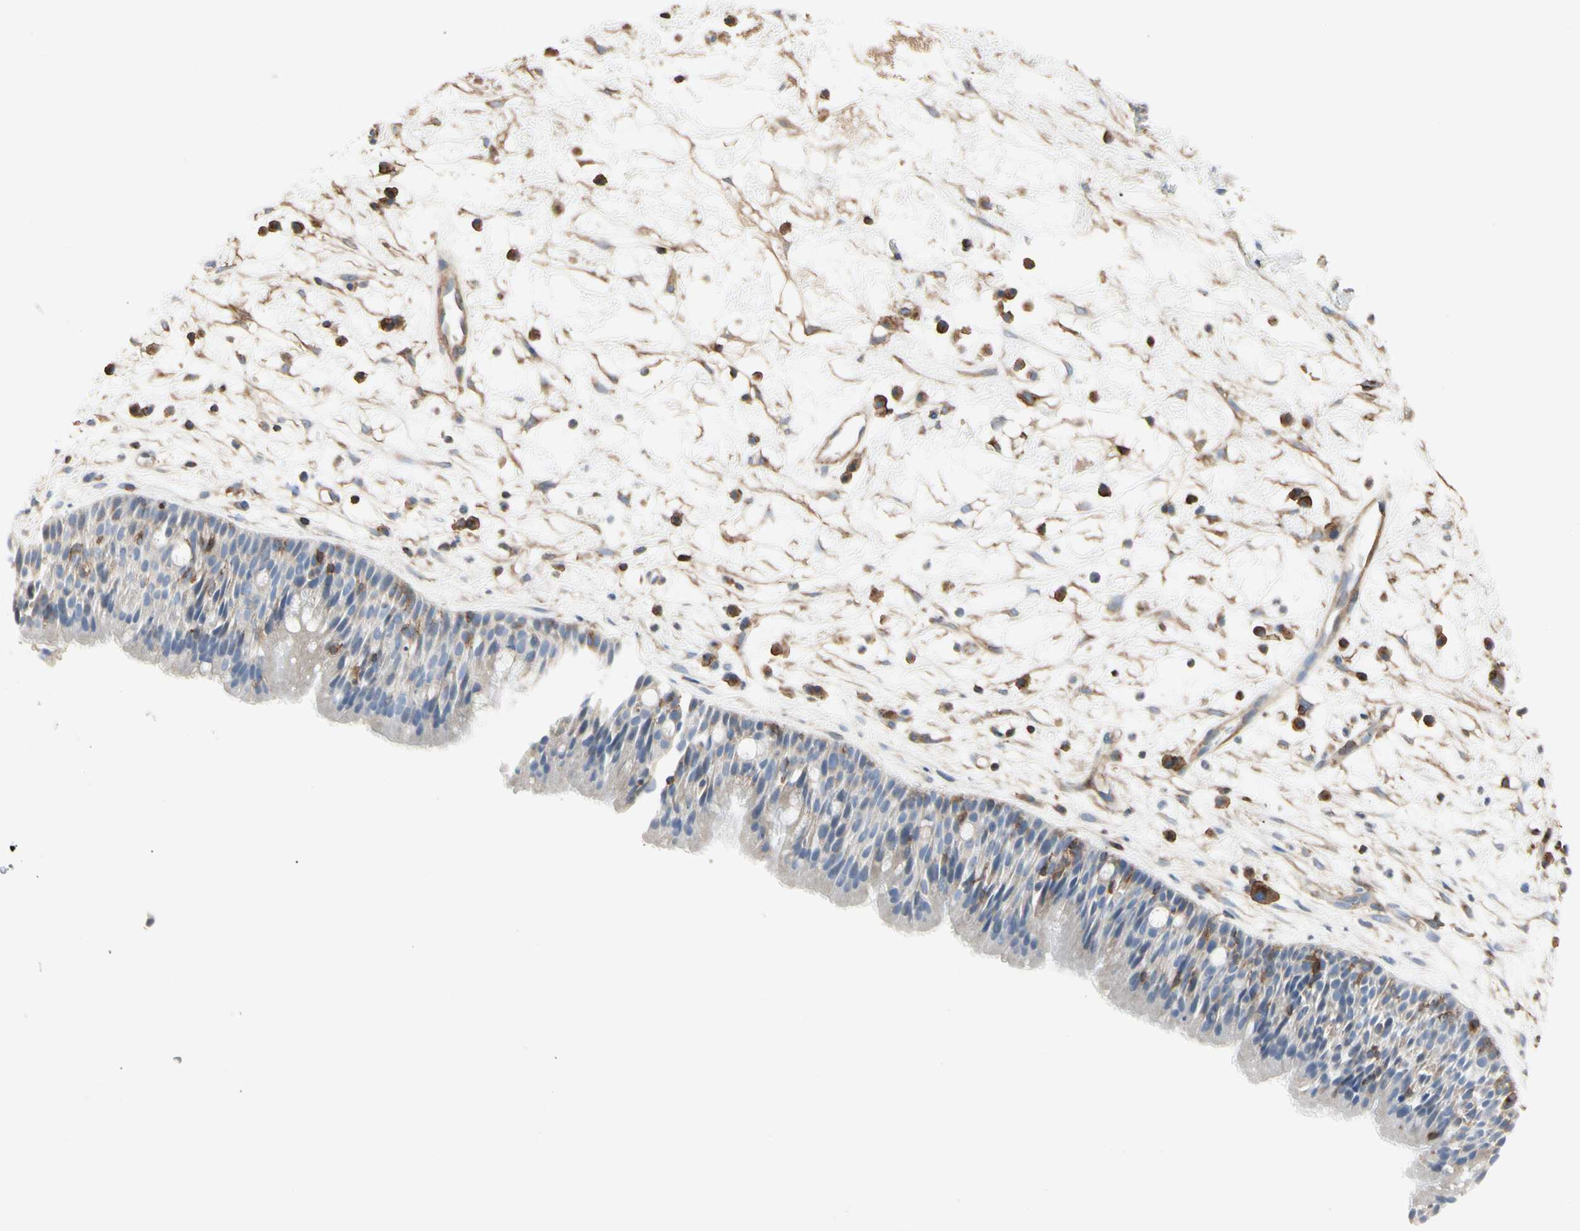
{"staining": {"intensity": "weak", "quantity": "25%-75%", "location": "cytoplasmic/membranous"}, "tissue": "nasopharynx", "cell_type": "Respiratory epithelial cells", "image_type": "normal", "snomed": [{"axis": "morphology", "description": "Normal tissue, NOS"}, {"axis": "topography", "description": "Nasopharynx"}], "caption": "The photomicrograph demonstrates staining of benign nasopharynx, revealing weak cytoplasmic/membranous protein staining (brown color) within respiratory epithelial cells. The protein is shown in brown color, while the nuclei are stained blue.", "gene": "CLEC2B", "patient": {"sex": "male", "age": 13}}